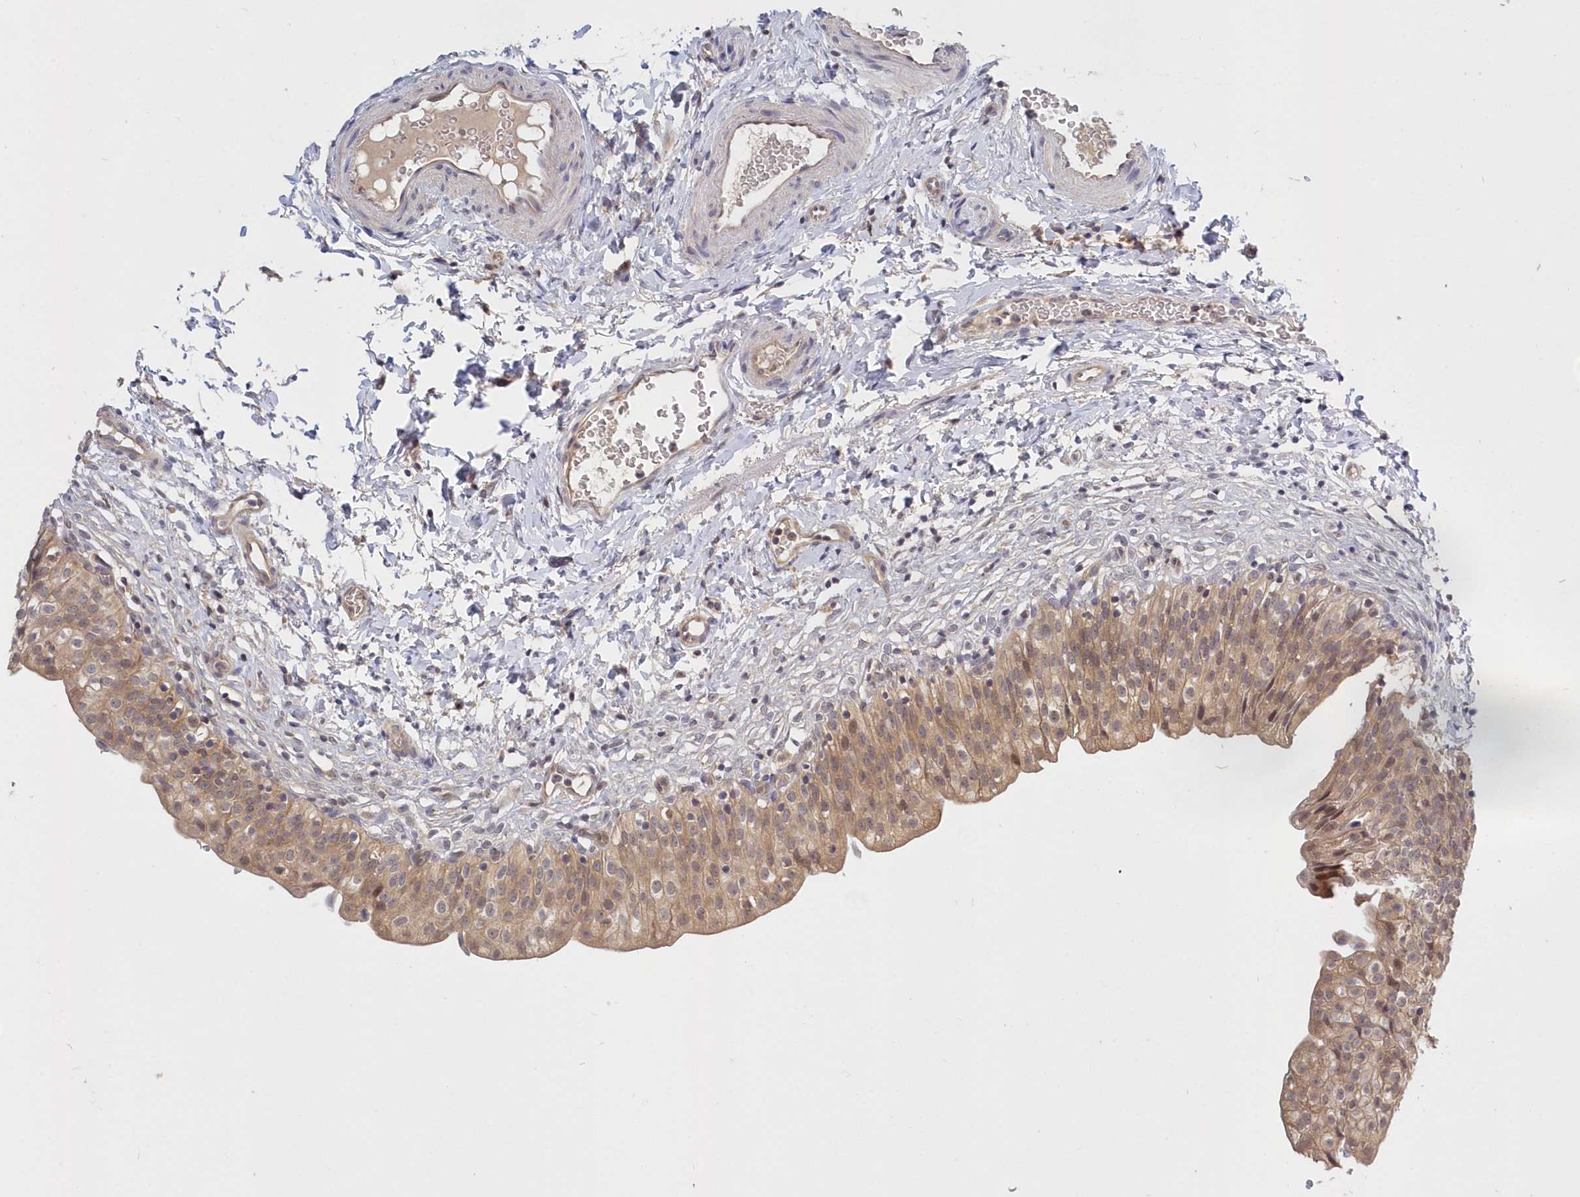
{"staining": {"intensity": "moderate", "quantity": ">75%", "location": "cytoplasmic/membranous"}, "tissue": "urinary bladder", "cell_type": "Urothelial cells", "image_type": "normal", "snomed": [{"axis": "morphology", "description": "Normal tissue, NOS"}, {"axis": "topography", "description": "Urinary bladder"}], "caption": "Urinary bladder stained for a protein demonstrates moderate cytoplasmic/membranous positivity in urothelial cells. (DAB (3,3'-diaminobenzidine) IHC with brightfield microscopy, high magnification).", "gene": "KATNA1", "patient": {"sex": "male", "age": 55}}